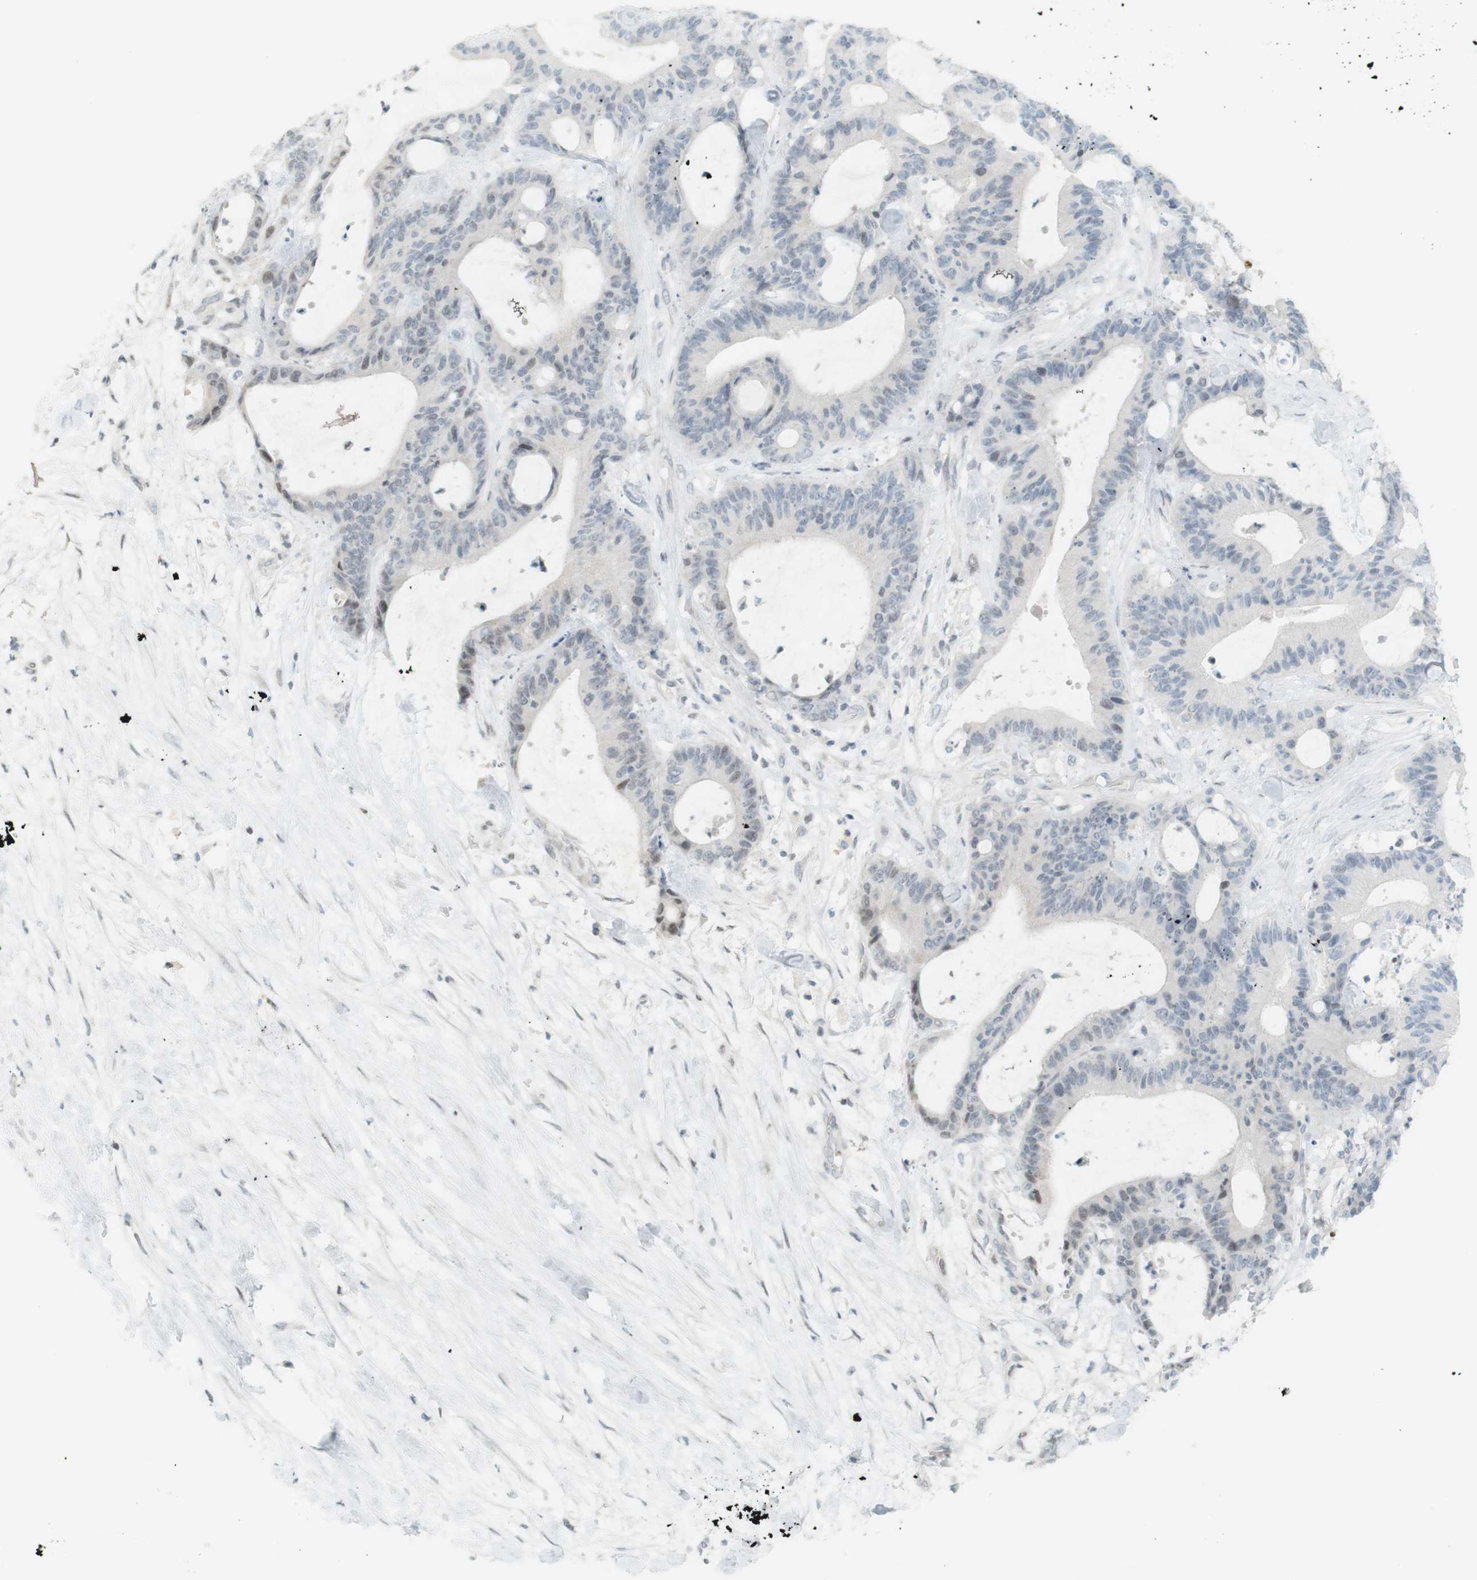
{"staining": {"intensity": "weak", "quantity": "<25%", "location": "nuclear"}, "tissue": "liver cancer", "cell_type": "Tumor cells", "image_type": "cancer", "snomed": [{"axis": "morphology", "description": "Cholangiocarcinoma"}, {"axis": "topography", "description": "Liver"}], "caption": "This photomicrograph is of cholangiocarcinoma (liver) stained with IHC to label a protein in brown with the nuclei are counter-stained blue. There is no positivity in tumor cells. (Stains: DAB IHC with hematoxylin counter stain, Microscopy: brightfield microscopy at high magnification).", "gene": "DMC1", "patient": {"sex": "female", "age": 73}}